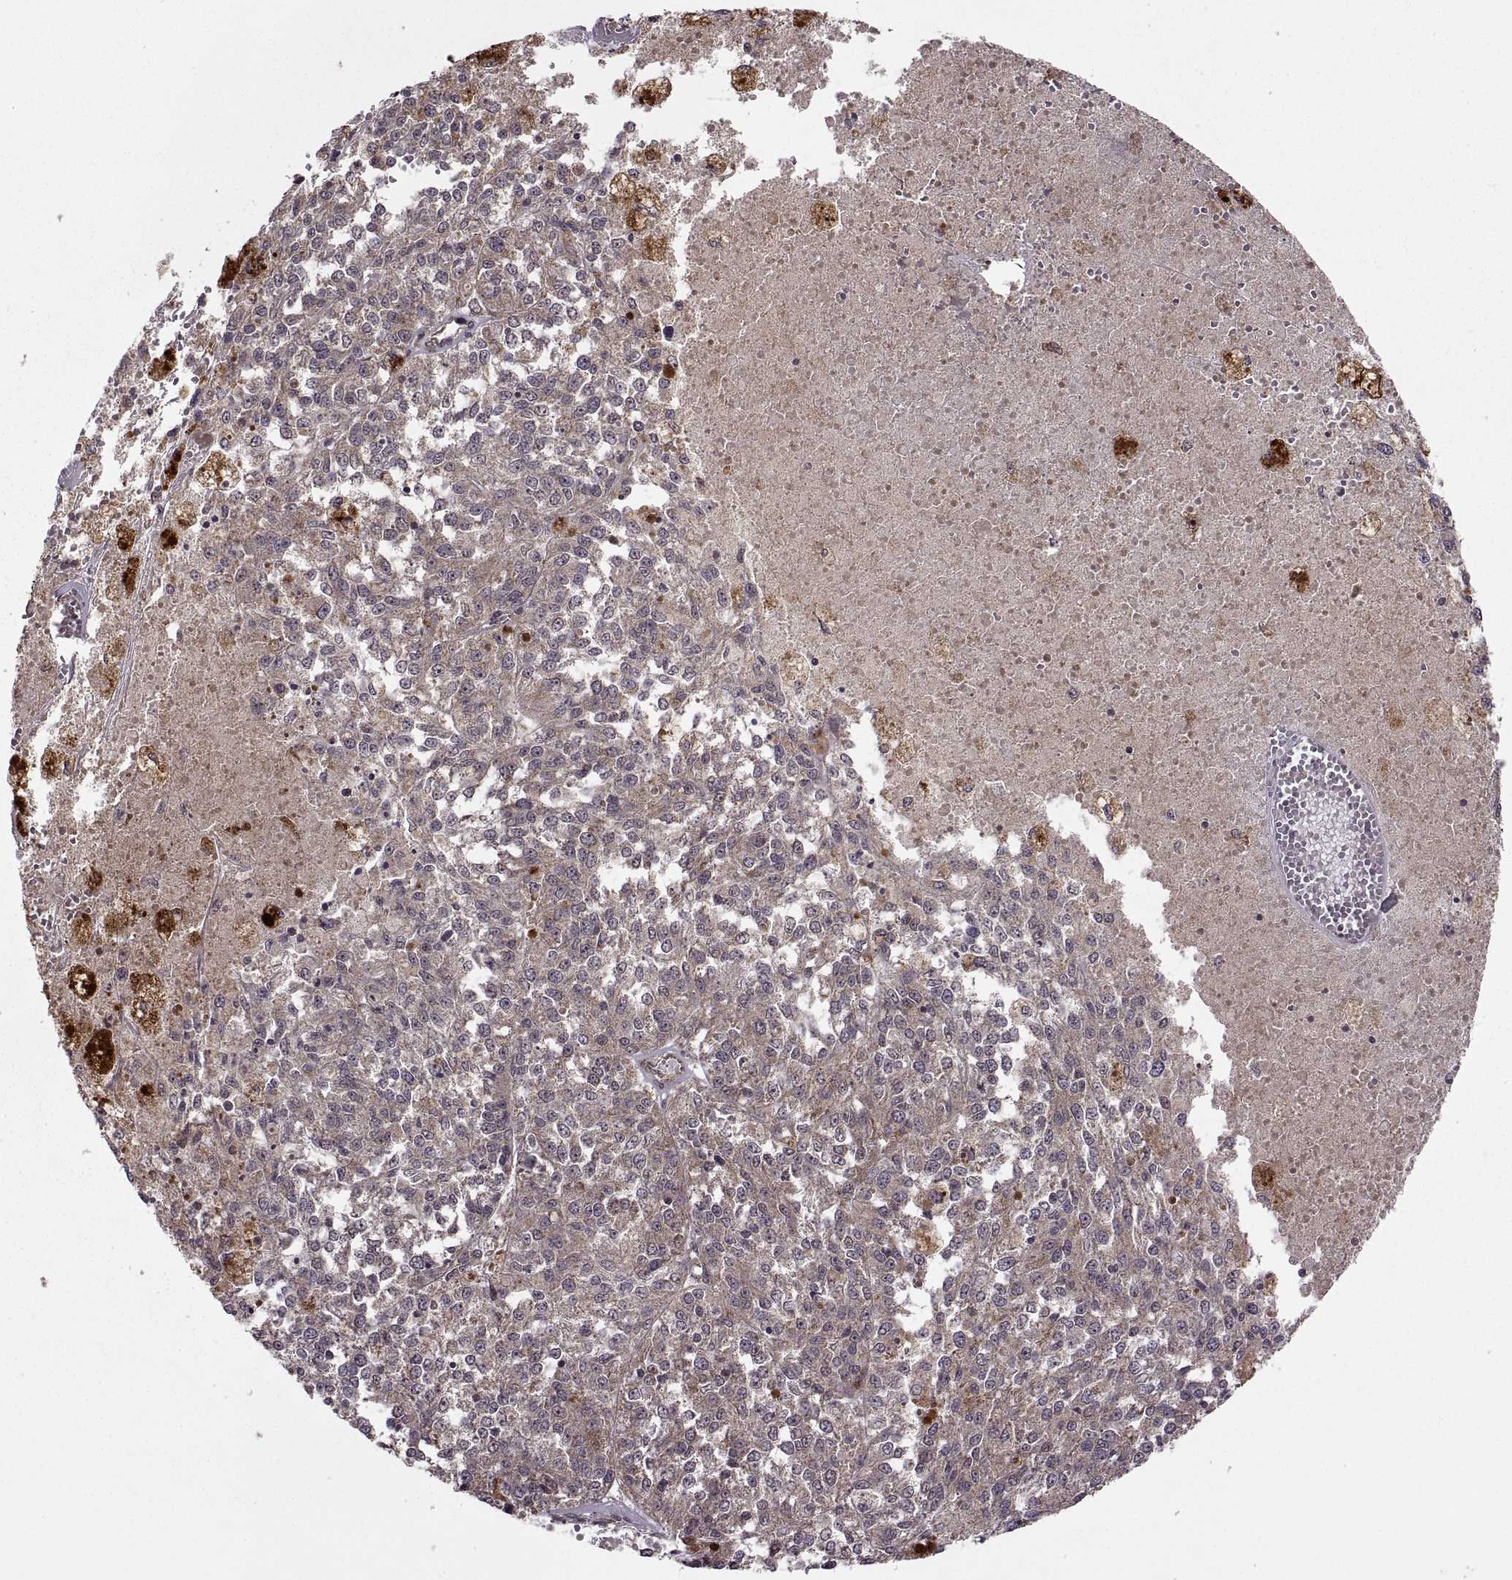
{"staining": {"intensity": "weak", "quantity": "25%-75%", "location": "cytoplasmic/membranous"}, "tissue": "melanoma", "cell_type": "Tumor cells", "image_type": "cancer", "snomed": [{"axis": "morphology", "description": "Malignant melanoma, Metastatic site"}, {"axis": "topography", "description": "Lymph node"}], "caption": "Protein positivity by IHC demonstrates weak cytoplasmic/membranous expression in about 25%-75% of tumor cells in melanoma. (DAB (3,3'-diaminobenzidine) IHC, brown staining for protein, blue staining for nuclei).", "gene": "PTOV1", "patient": {"sex": "female", "age": 64}}